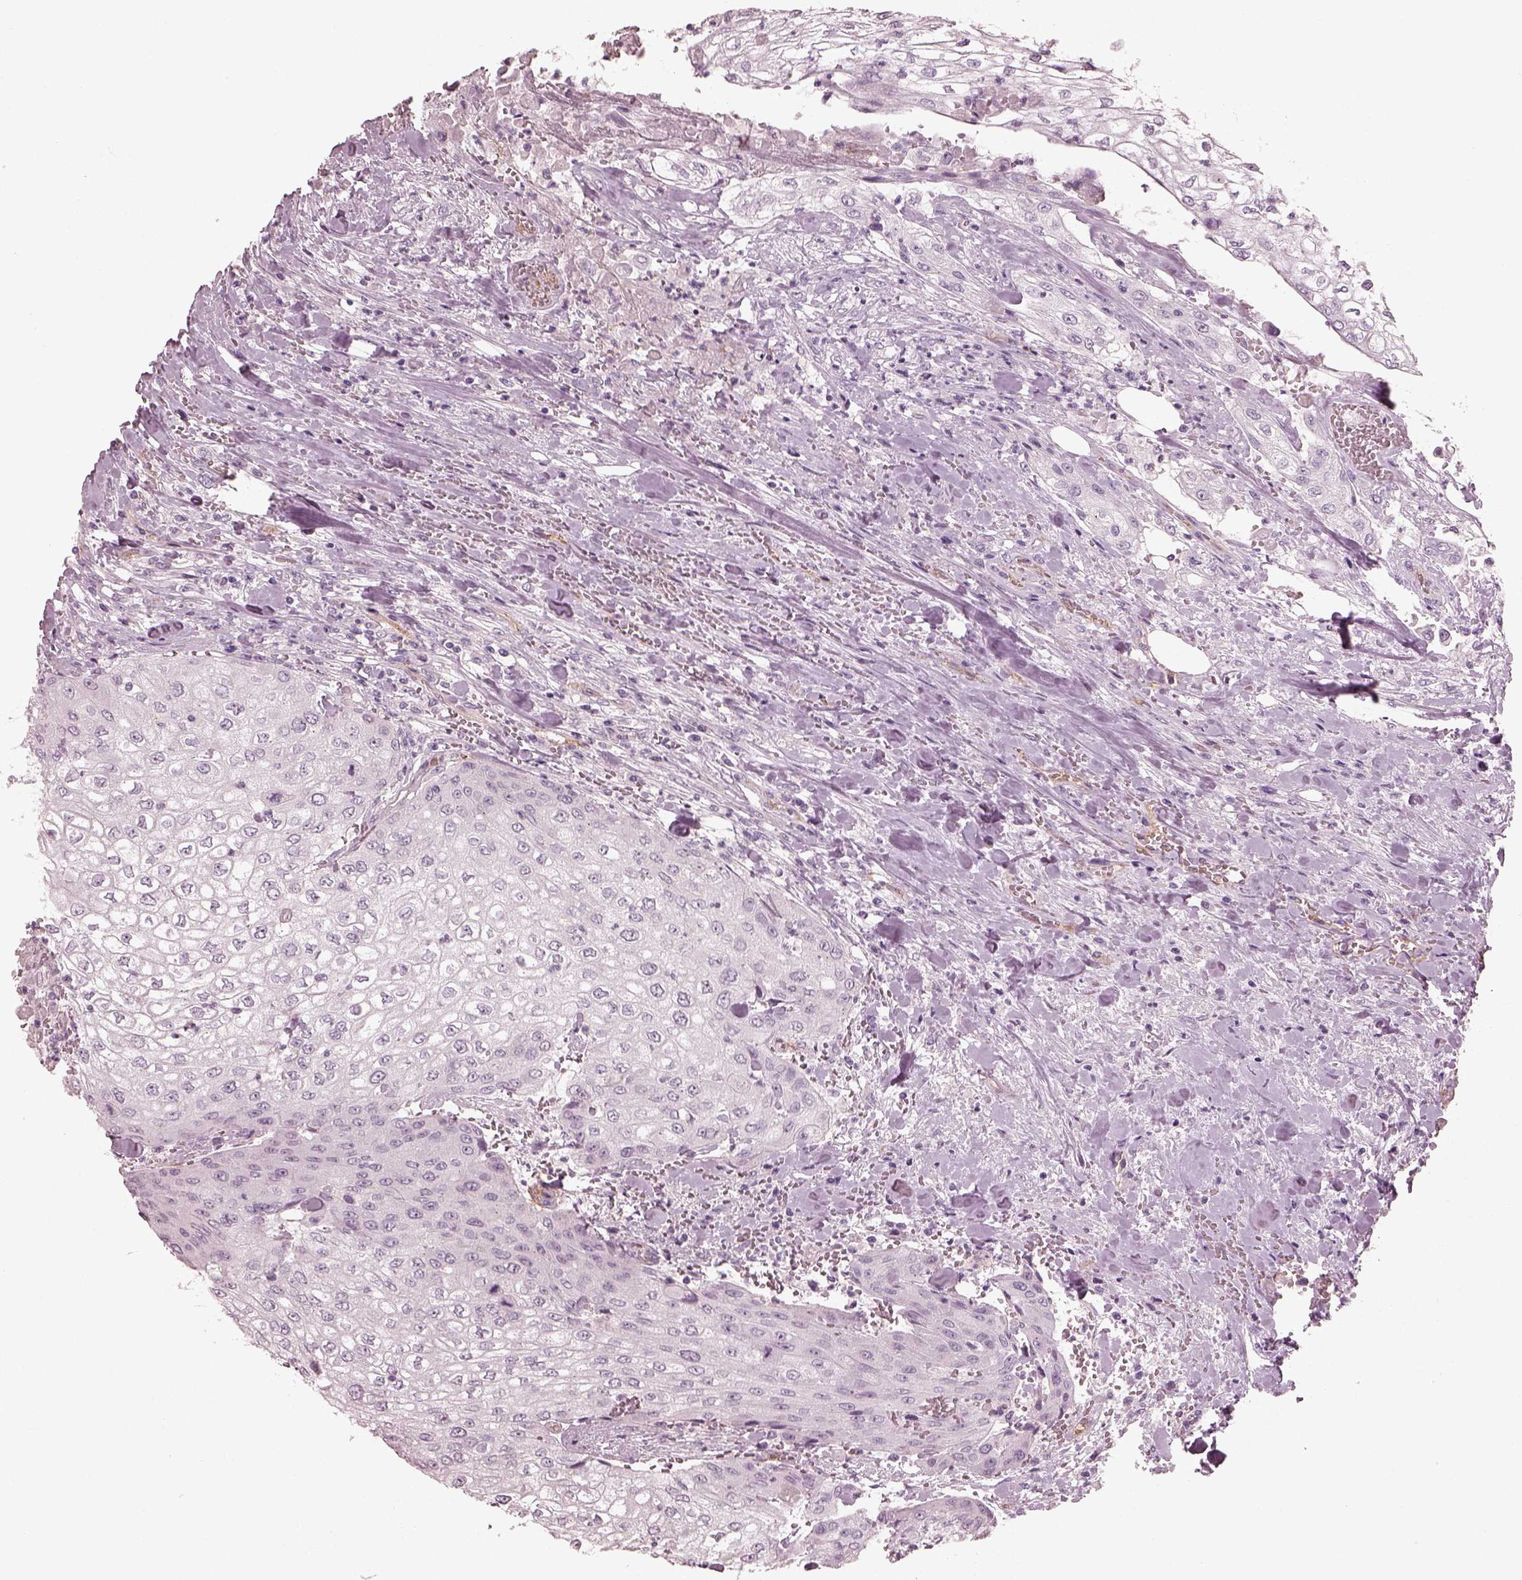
{"staining": {"intensity": "negative", "quantity": "none", "location": "none"}, "tissue": "urothelial cancer", "cell_type": "Tumor cells", "image_type": "cancer", "snomed": [{"axis": "morphology", "description": "Urothelial carcinoma, High grade"}, {"axis": "topography", "description": "Urinary bladder"}], "caption": "This is a histopathology image of immunohistochemistry staining of urothelial cancer, which shows no positivity in tumor cells.", "gene": "EIF4E1B", "patient": {"sex": "male", "age": 62}}